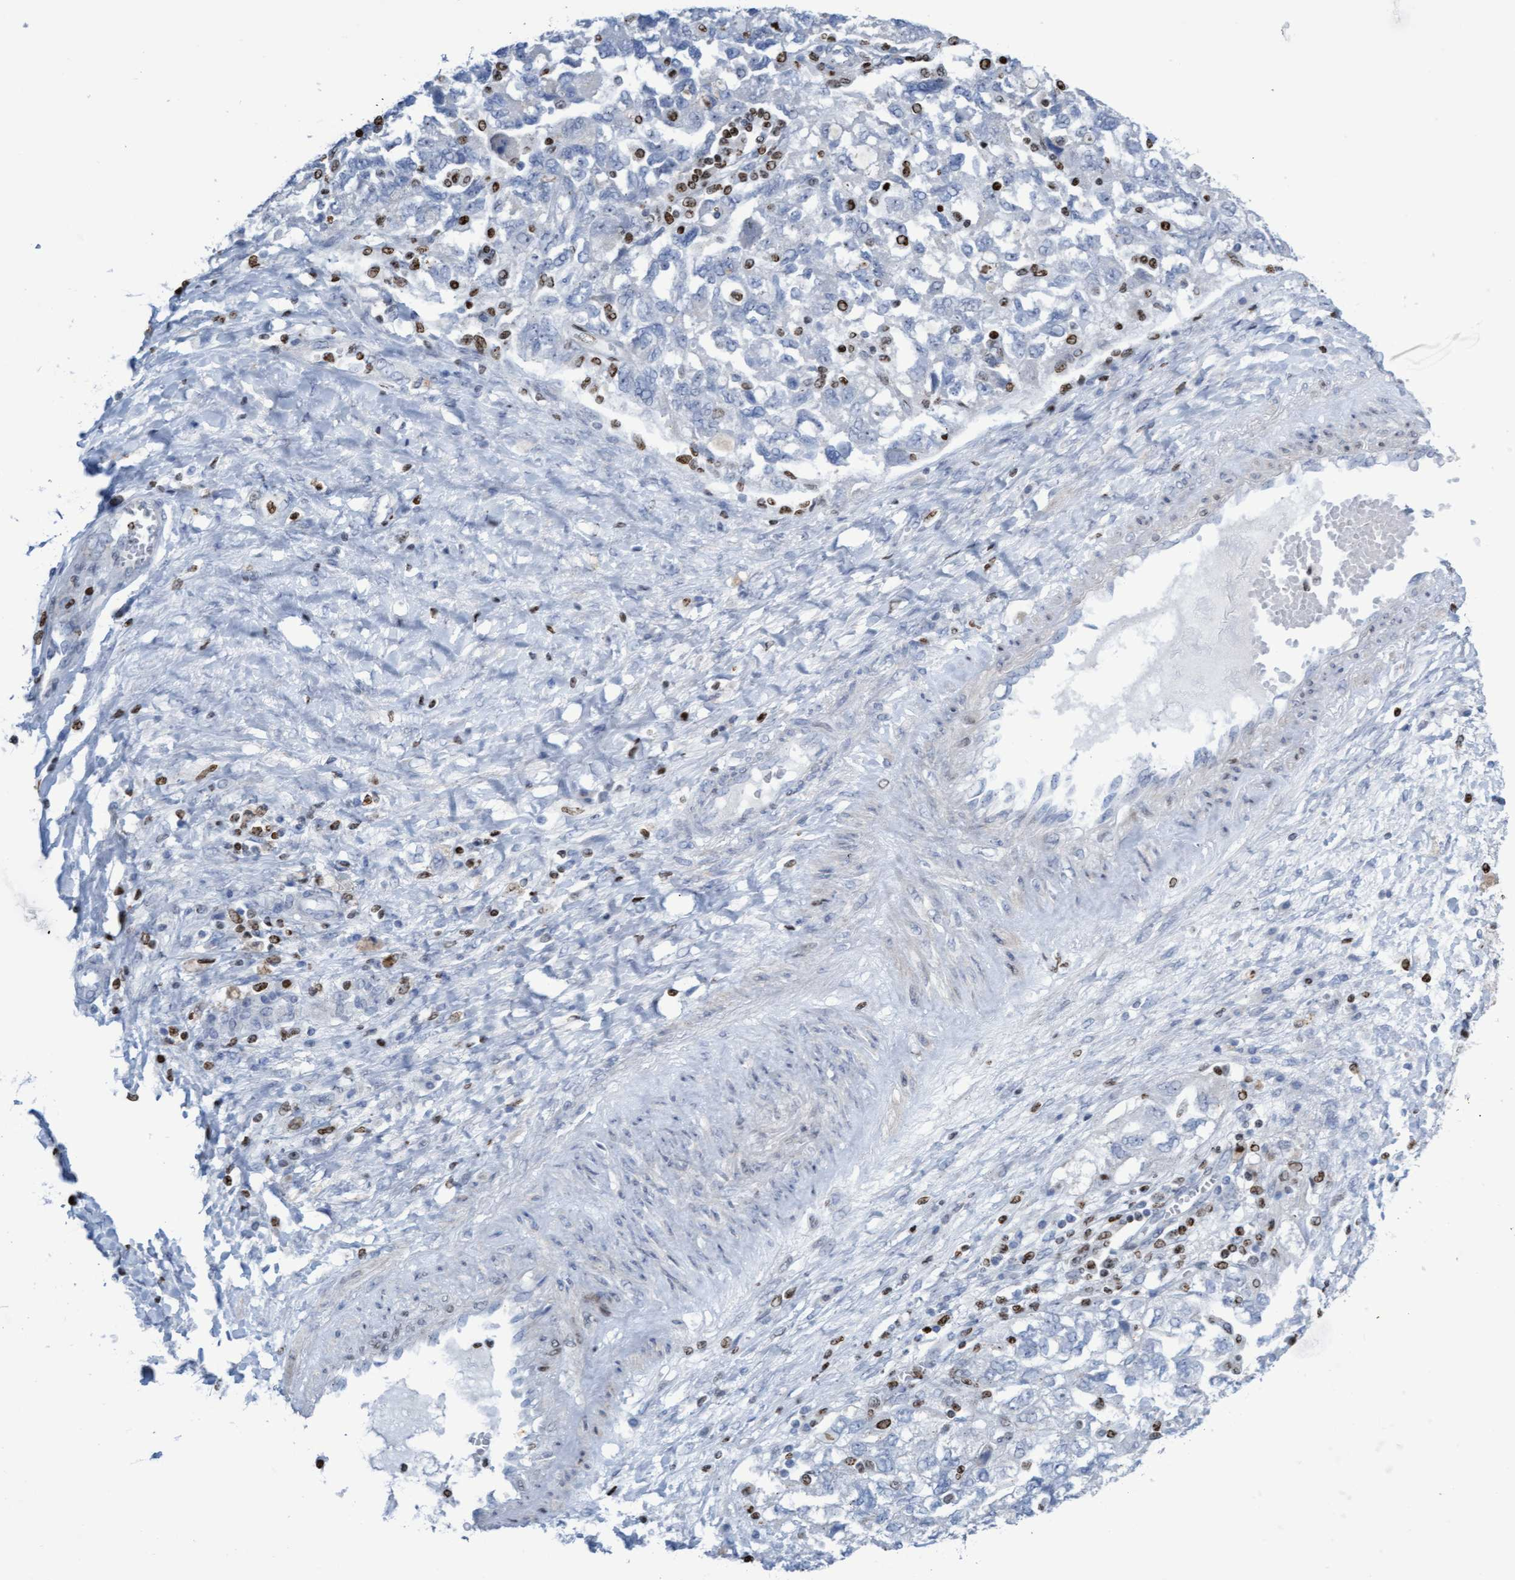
{"staining": {"intensity": "negative", "quantity": "none", "location": "none"}, "tissue": "ovarian cancer", "cell_type": "Tumor cells", "image_type": "cancer", "snomed": [{"axis": "morphology", "description": "Carcinoma, NOS"}, {"axis": "morphology", "description": "Cystadenocarcinoma, serous, NOS"}, {"axis": "topography", "description": "Ovary"}], "caption": "High magnification brightfield microscopy of carcinoma (ovarian) stained with DAB (3,3'-diaminobenzidine) (brown) and counterstained with hematoxylin (blue): tumor cells show no significant positivity. The staining was performed using DAB (3,3'-diaminobenzidine) to visualize the protein expression in brown, while the nuclei were stained in blue with hematoxylin (Magnification: 20x).", "gene": "CBX2", "patient": {"sex": "female", "age": 69}}